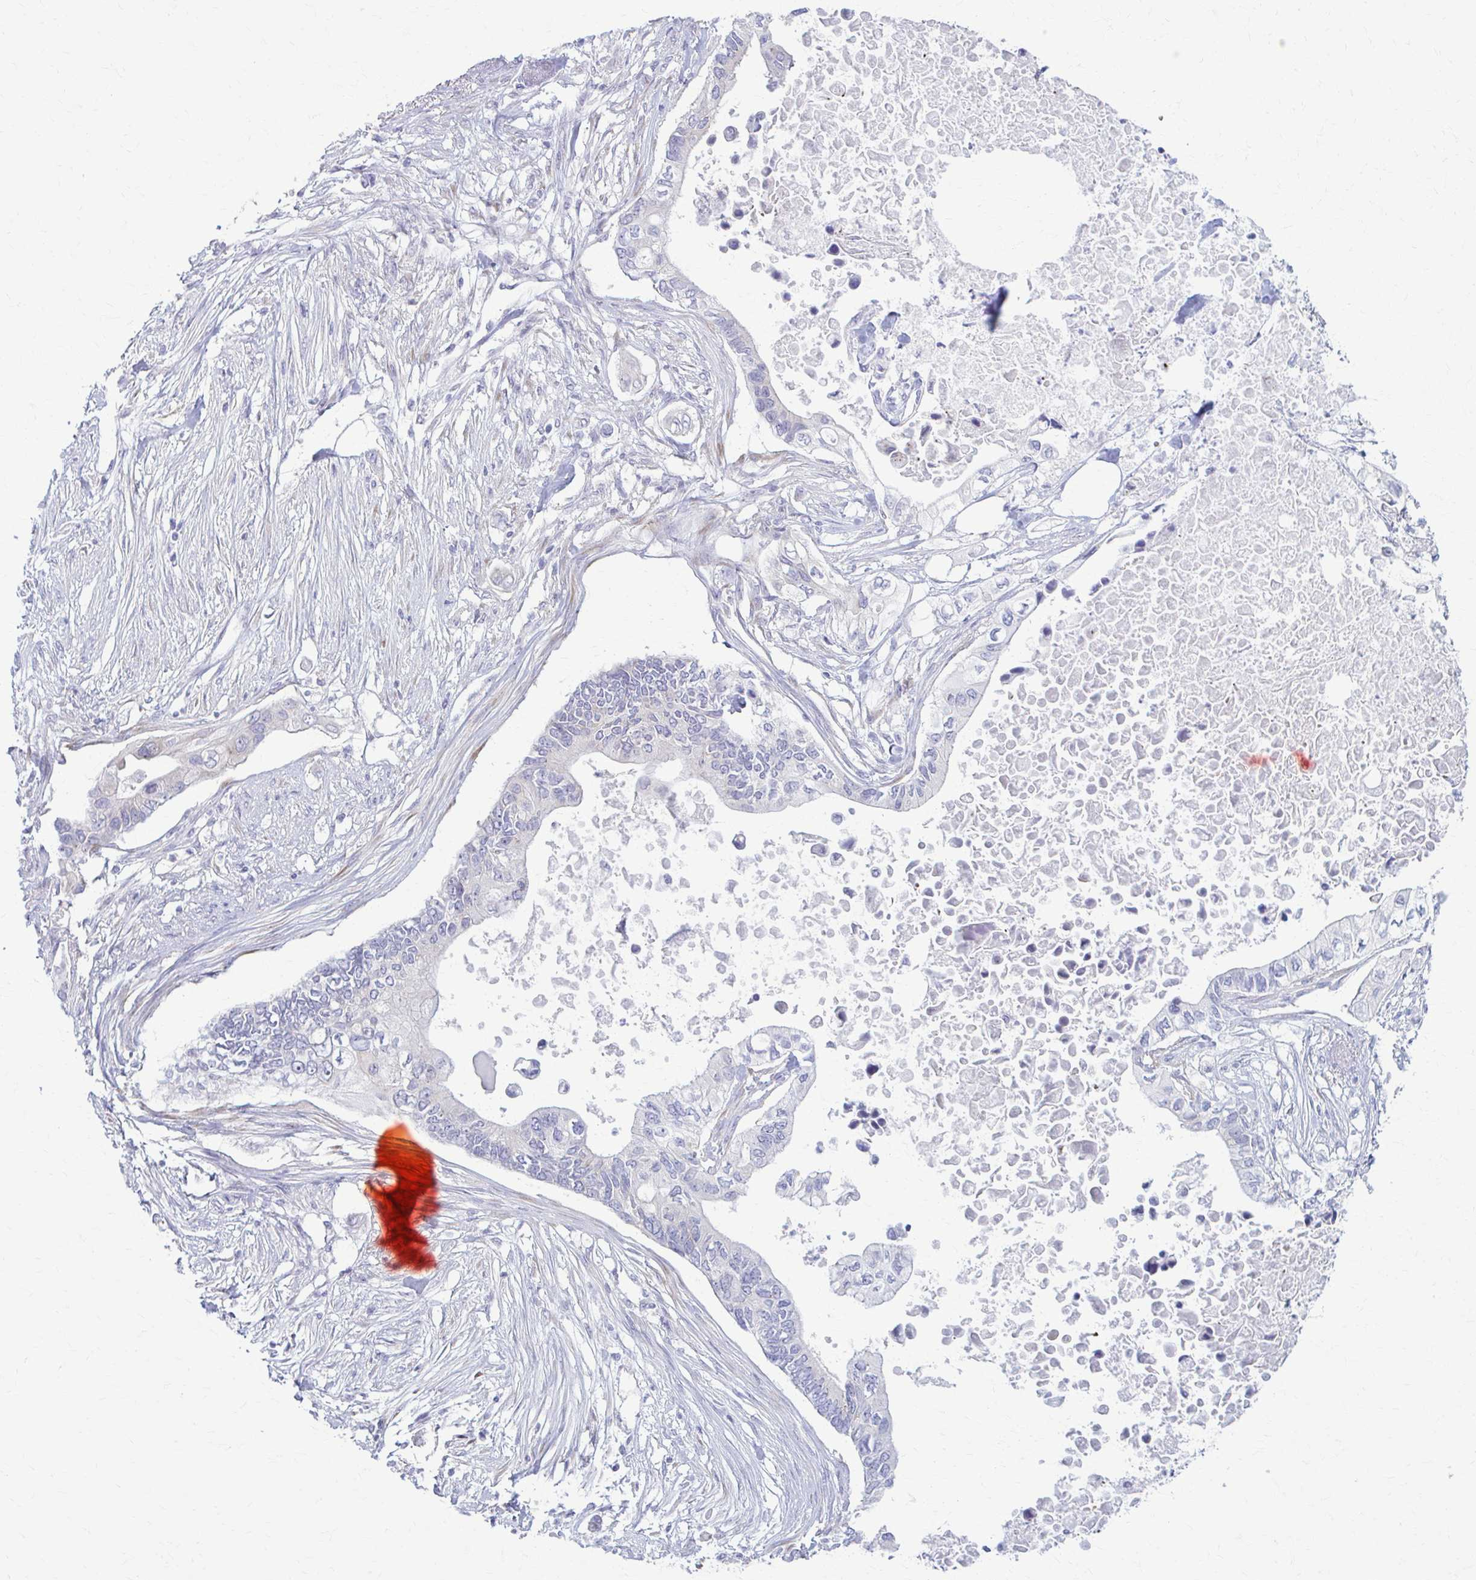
{"staining": {"intensity": "negative", "quantity": "none", "location": "none"}, "tissue": "pancreatic cancer", "cell_type": "Tumor cells", "image_type": "cancer", "snomed": [{"axis": "morphology", "description": "Adenocarcinoma, NOS"}, {"axis": "topography", "description": "Pancreas"}], "caption": "High power microscopy image of an IHC image of adenocarcinoma (pancreatic), revealing no significant staining in tumor cells.", "gene": "PRKRA", "patient": {"sex": "female", "age": 63}}